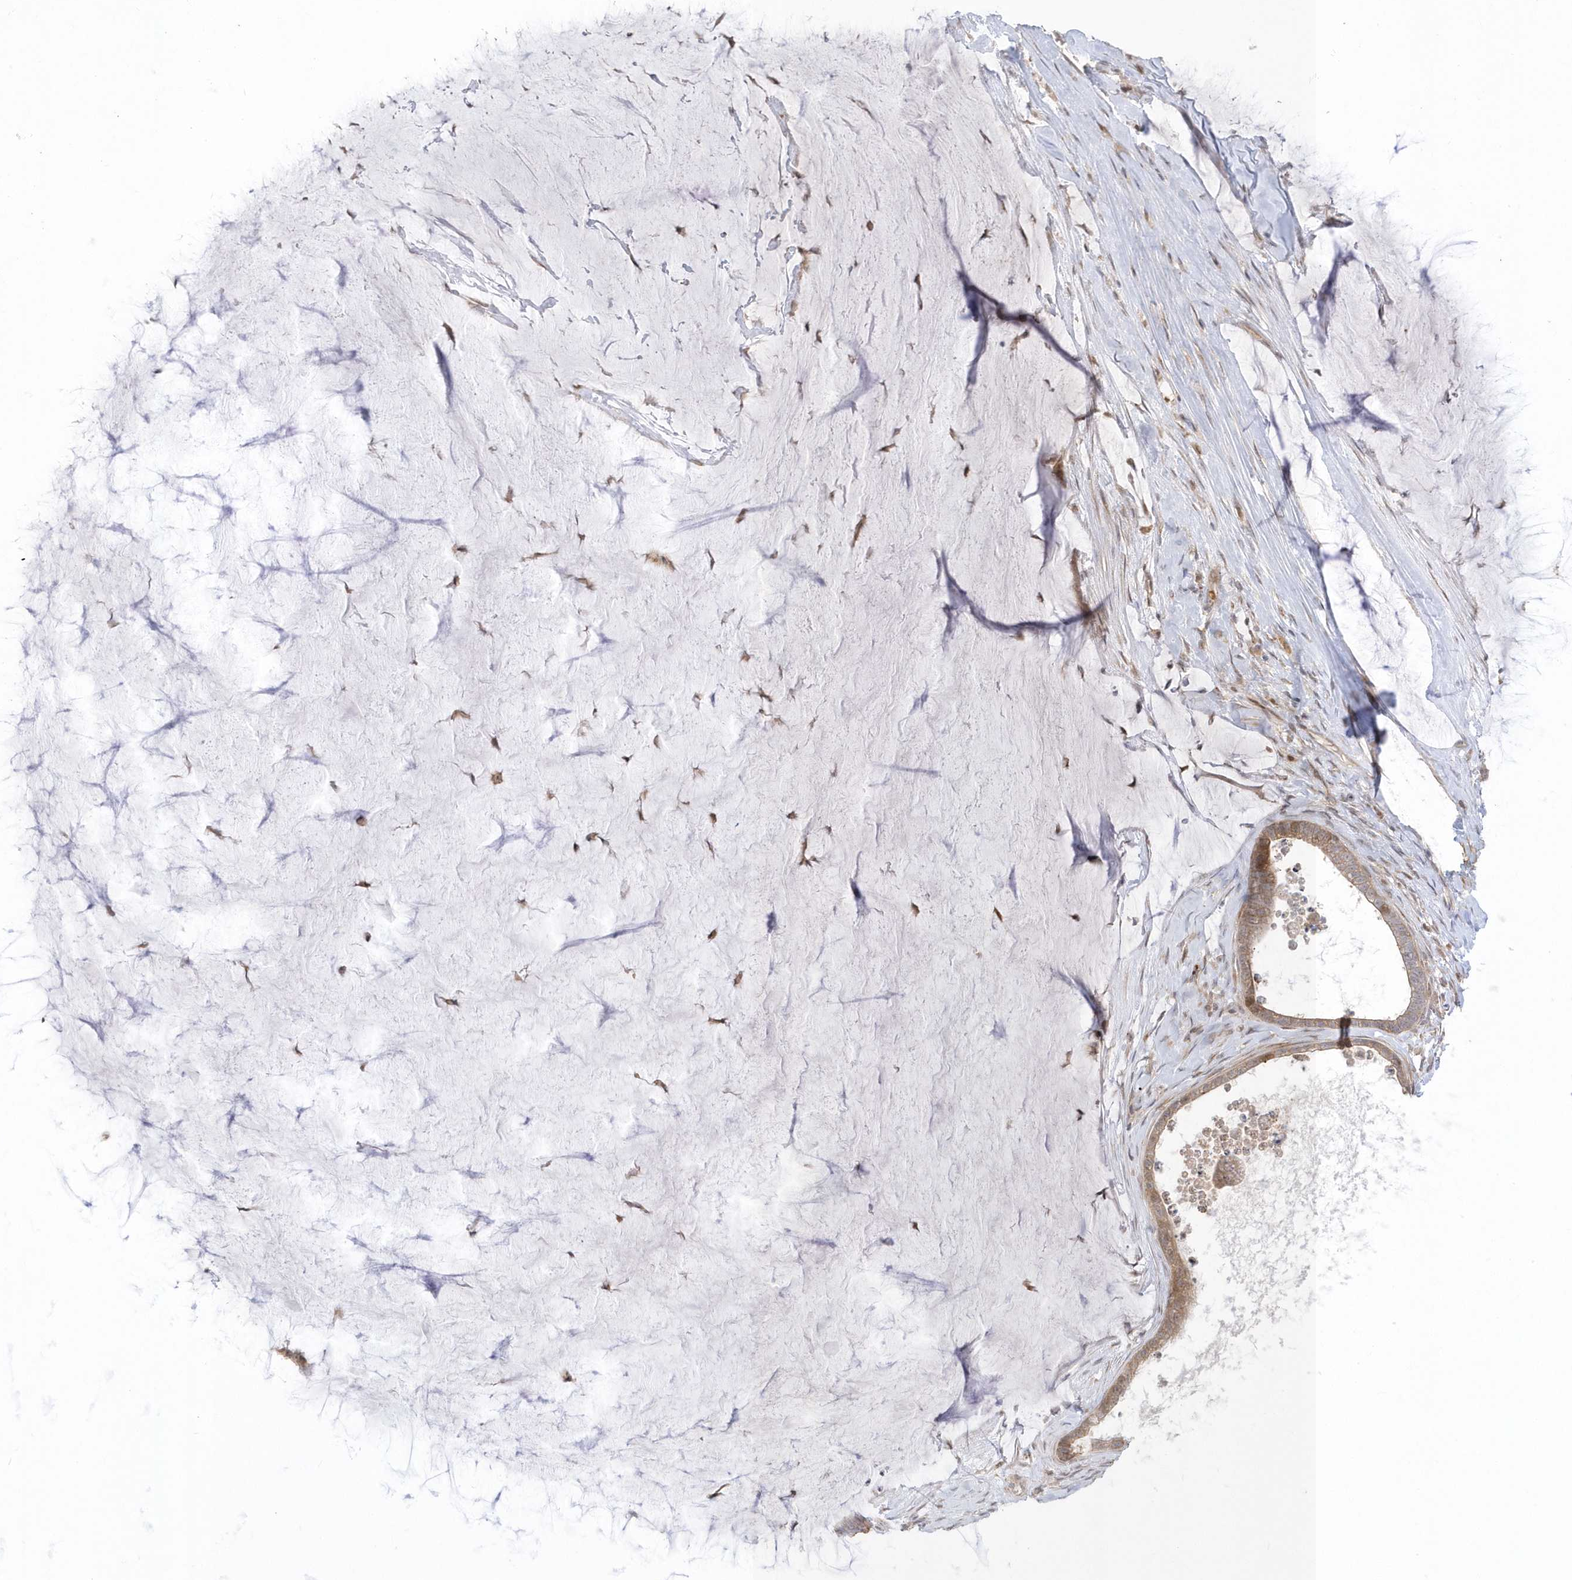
{"staining": {"intensity": "weak", "quantity": ">75%", "location": "cytoplasmic/membranous"}, "tissue": "ovarian cancer", "cell_type": "Tumor cells", "image_type": "cancer", "snomed": [{"axis": "morphology", "description": "Cystadenocarcinoma, mucinous, NOS"}, {"axis": "topography", "description": "Ovary"}], "caption": "Immunohistochemical staining of ovarian mucinous cystadenocarcinoma shows low levels of weak cytoplasmic/membranous positivity in approximately >75% of tumor cells.", "gene": "NAF1", "patient": {"sex": "female", "age": 61}}